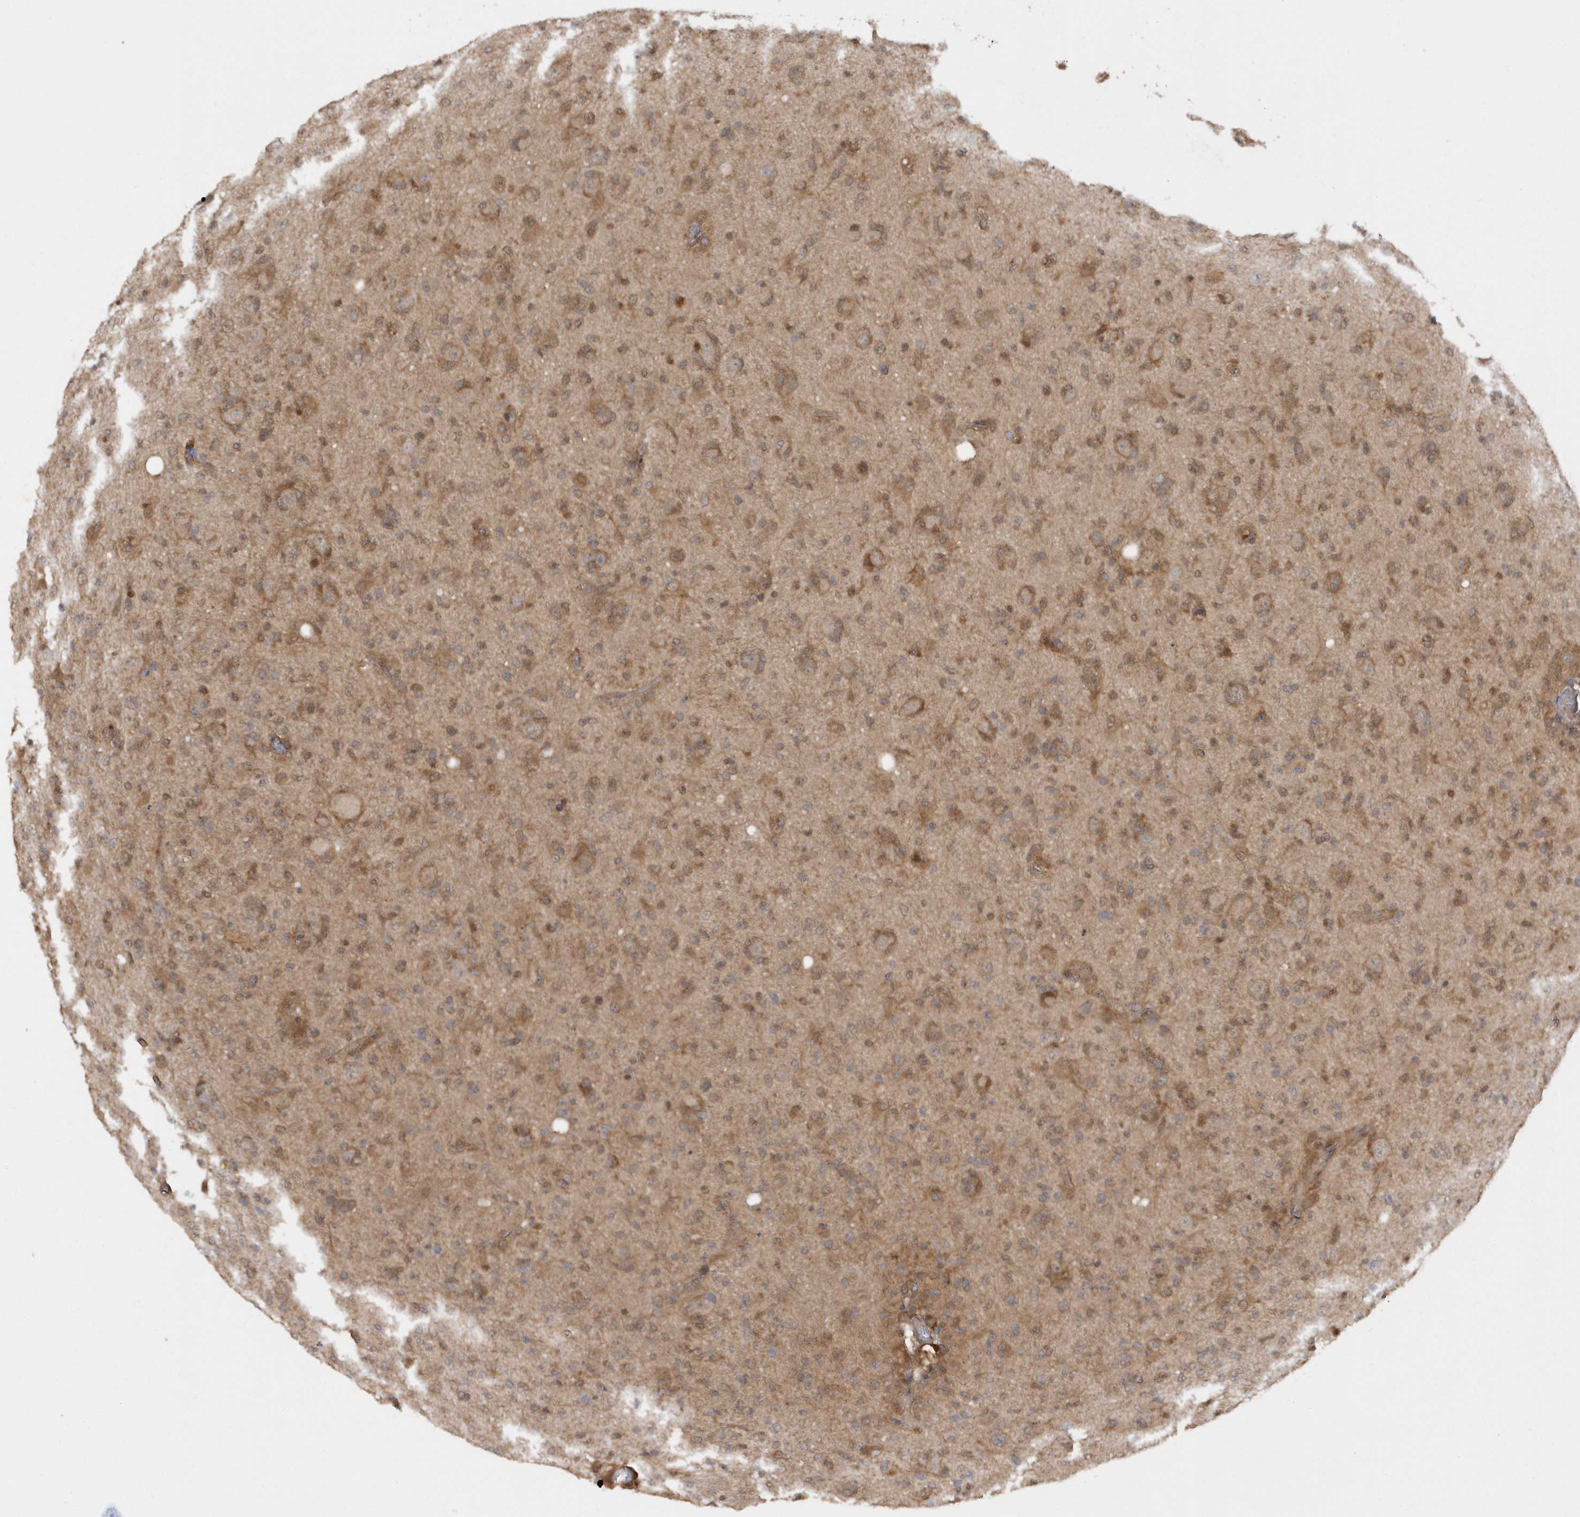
{"staining": {"intensity": "negative", "quantity": "none", "location": "none"}, "tissue": "glioma", "cell_type": "Tumor cells", "image_type": "cancer", "snomed": [{"axis": "morphology", "description": "Glioma, malignant, High grade"}, {"axis": "topography", "description": "Brain"}], "caption": "IHC photomicrograph of human malignant high-grade glioma stained for a protein (brown), which demonstrates no staining in tumor cells. Nuclei are stained in blue.", "gene": "RPE", "patient": {"sex": "female", "age": 57}}